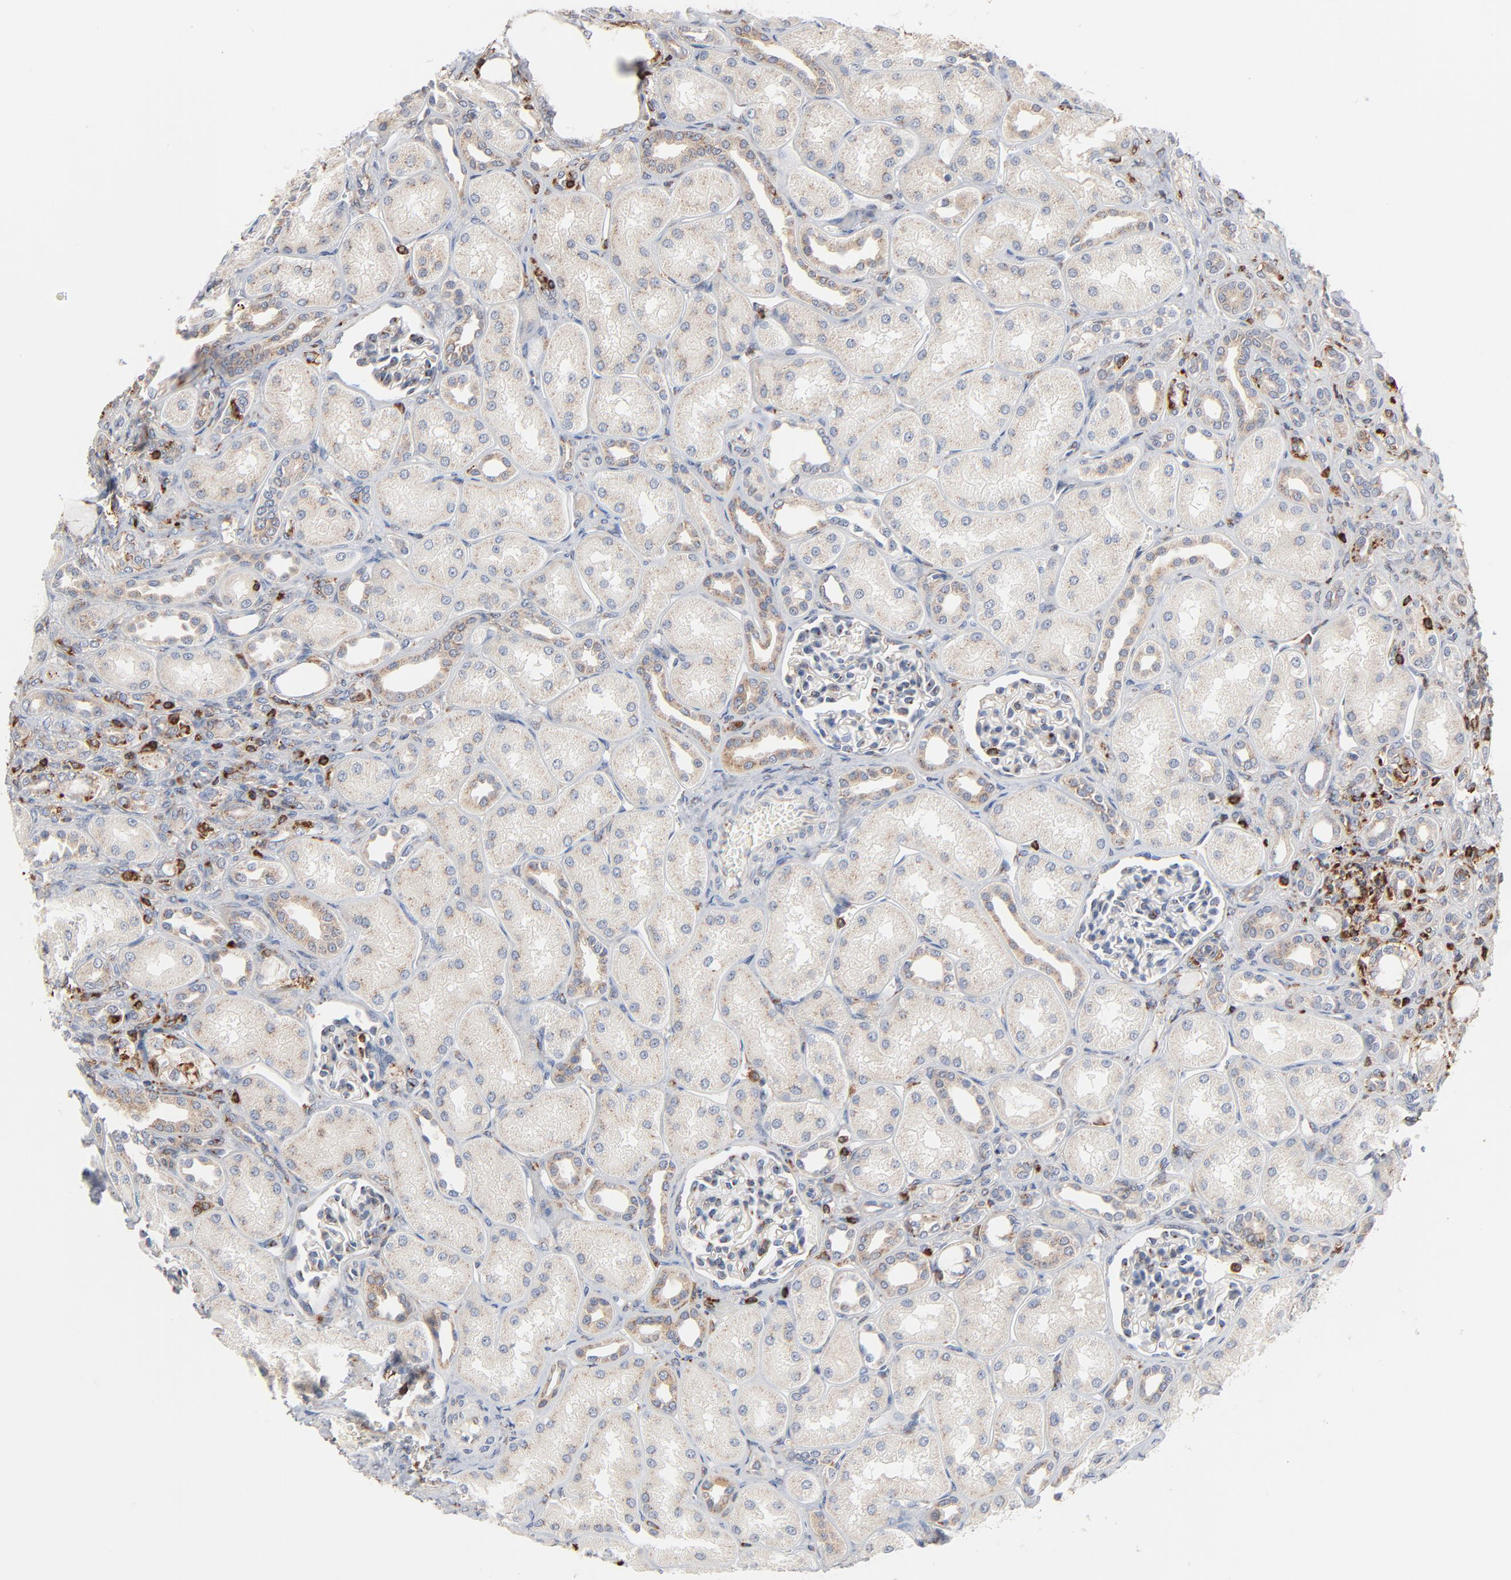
{"staining": {"intensity": "moderate", "quantity": "<25%", "location": "cytoplasmic/membranous"}, "tissue": "kidney", "cell_type": "Cells in glomeruli", "image_type": "normal", "snomed": [{"axis": "morphology", "description": "Normal tissue, NOS"}, {"axis": "topography", "description": "Kidney"}], "caption": "IHC (DAB (3,3'-diaminobenzidine)) staining of normal human kidney shows moderate cytoplasmic/membranous protein positivity in about <25% of cells in glomeruli.", "gene": "SH3KBP1", "patient": {"sex": "male", "age": 7}}